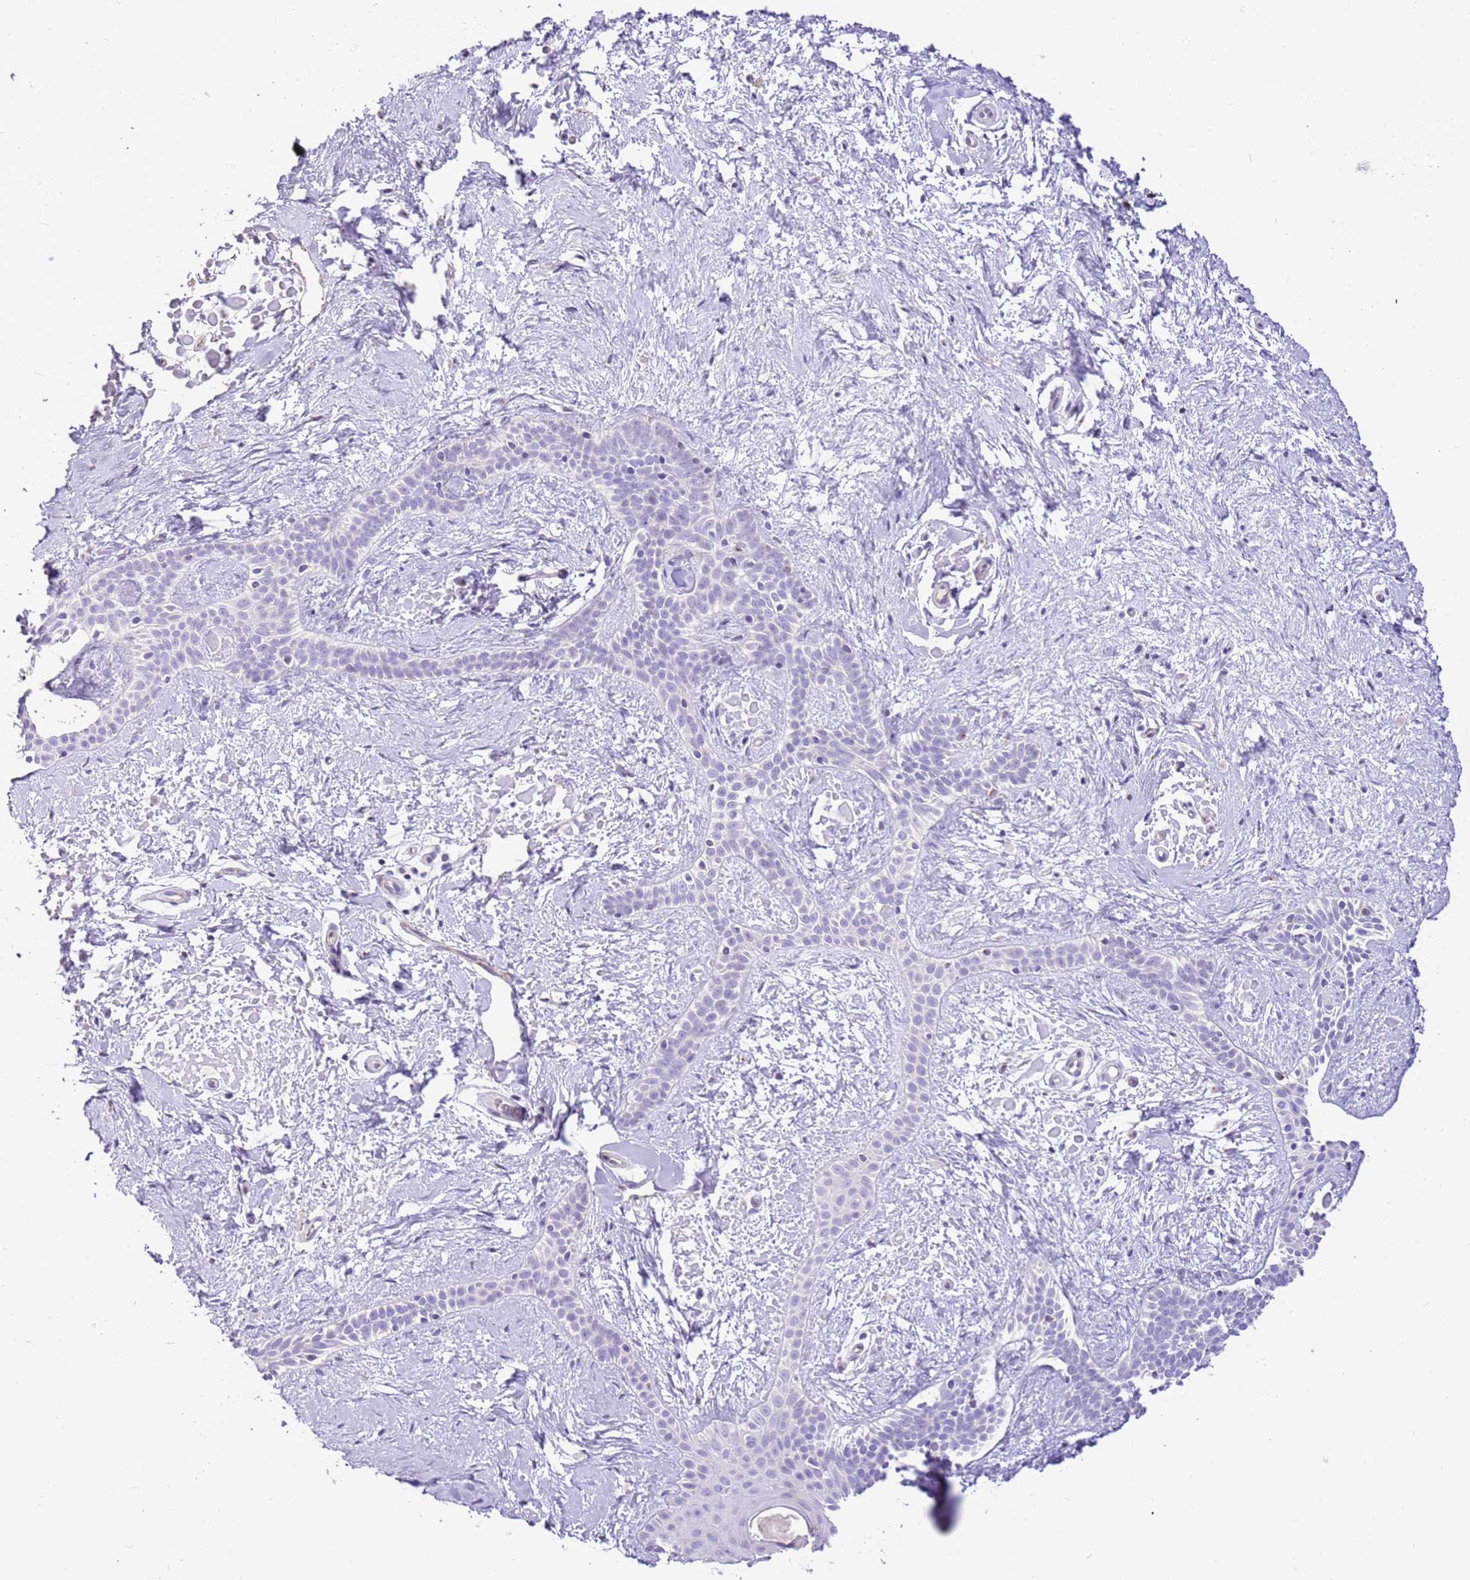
{"staining": {"intensity": "negative", "quantity": "none", "location": "none"}, "tissue": "skin cancer", "cell_type": "Tumor cells", "image_type": "cancer", "snomed": [{"axis": "morphology", "description": "Basal cell carcinoma"}, {"axis": "topography", "description": "Skin"}], "caption": "Protein analysis of skin basal cell carcinoma shows no significant expression in tumor cells.", "gene": "COX17", "patient": {"sex": "male", "age": 78}}